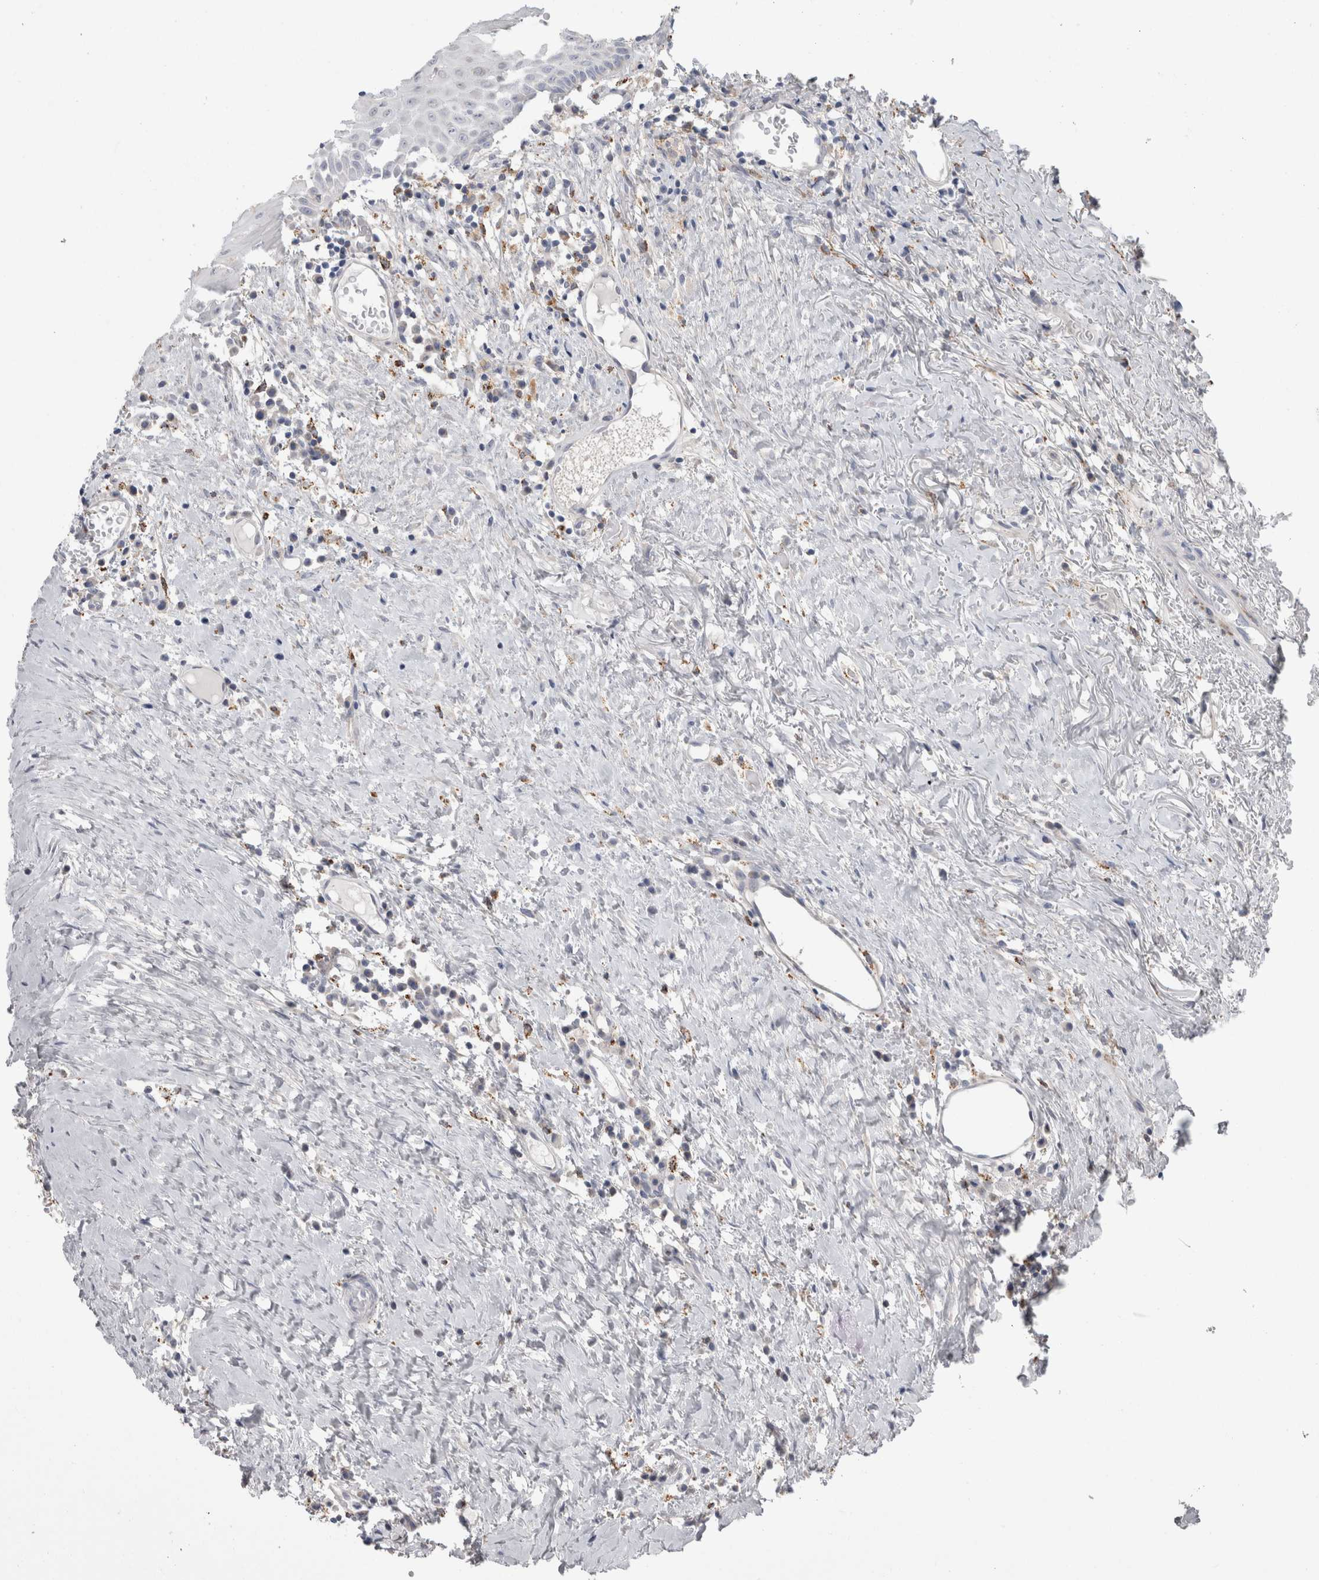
{"staining": {"intensity": "negative", "quantity": "none", "location": "none"}, "tissue": "oral mucosa", "cell_type": "Squamous epithelial cells", "image_type": "normal", "snomed": [{"axis": "morphology", "description": "Normal tissue, NOS"}, {"axis": "topography", "description": "Skeletal muscle"}, {"axis": "topography", "description": "Oral tissue"}, {"axis": "topography", "description": "Peripheral nerve tissue"}], "caption": "Immunohistochemical staining of normal human oral mucosa exhibits no significant expression in squamous epithelial cells. The staining was performed using DAB to visualize the protein expression in brown, while the nuclei were stained in blue with hematoxylin (Magnification: 20x).", "gene": "GATM", "patient": {"sex": "female", "age": 84}}